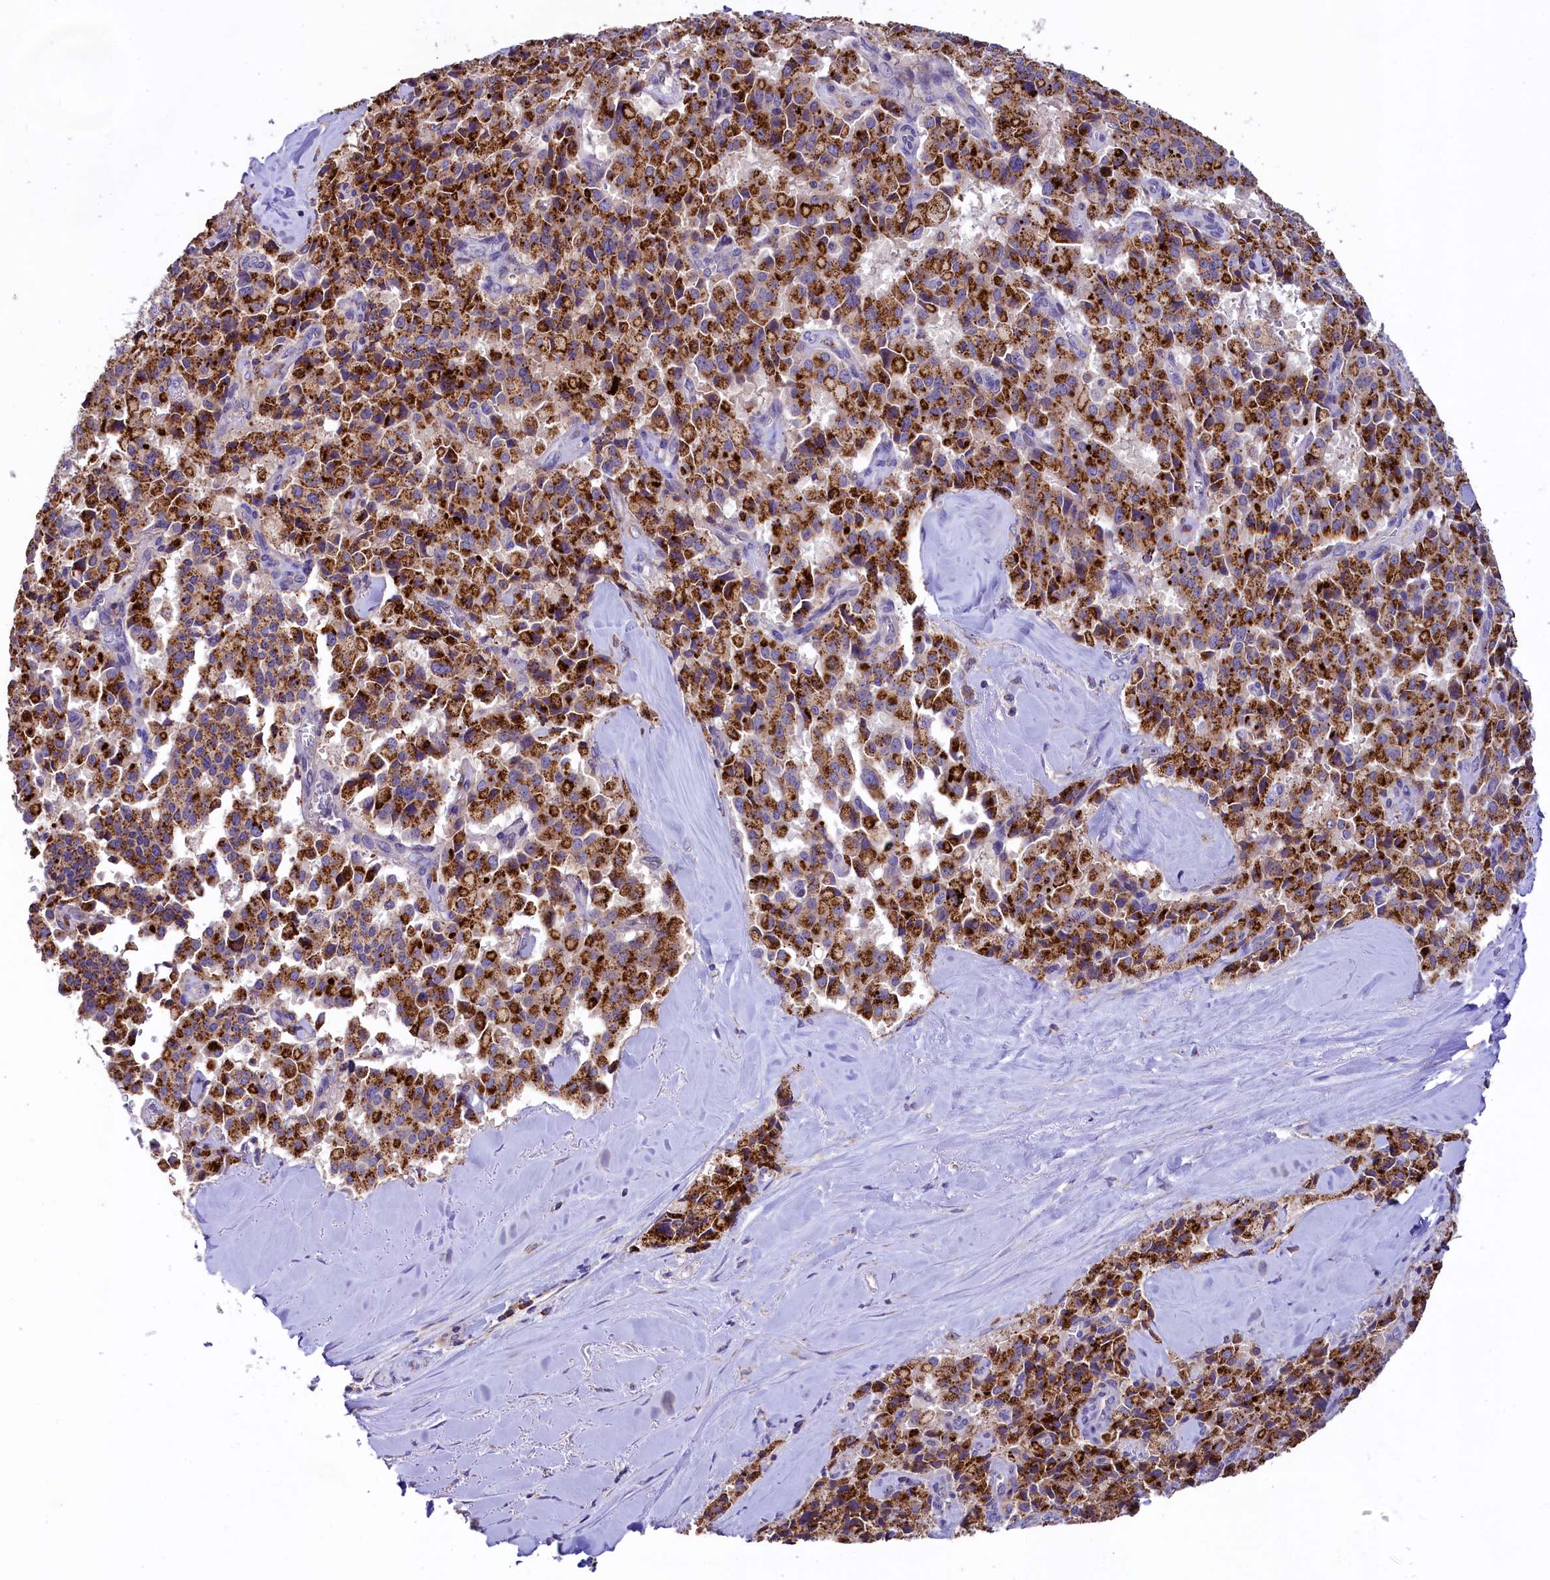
{"staining": {"intensity": "strong", "quantity": ">75%", "location": "cytoplasmic/membranous"}, "tissue": "pancreatic cancer", "cell_type": "Tumor cells", "image_type": "cancer", "snomed": [{"axis": "morphology", "description": "Adenocarcinoma, NOS"}, {"axis": "topography", "description": "Pancreas"}], "caption": "A brown stain highlights strong cytoplasmic/membranous expression of a protein in human pancreatic adenocarcinoma tumor cells. Using DAB (3,3'-diaminobenzidine) (brown) and hematoxylin (blue) stains, captured at high magnification using brightfield microscopy.", "gene": "HPS6", "patient": {"sex": "male", "age": 65}}